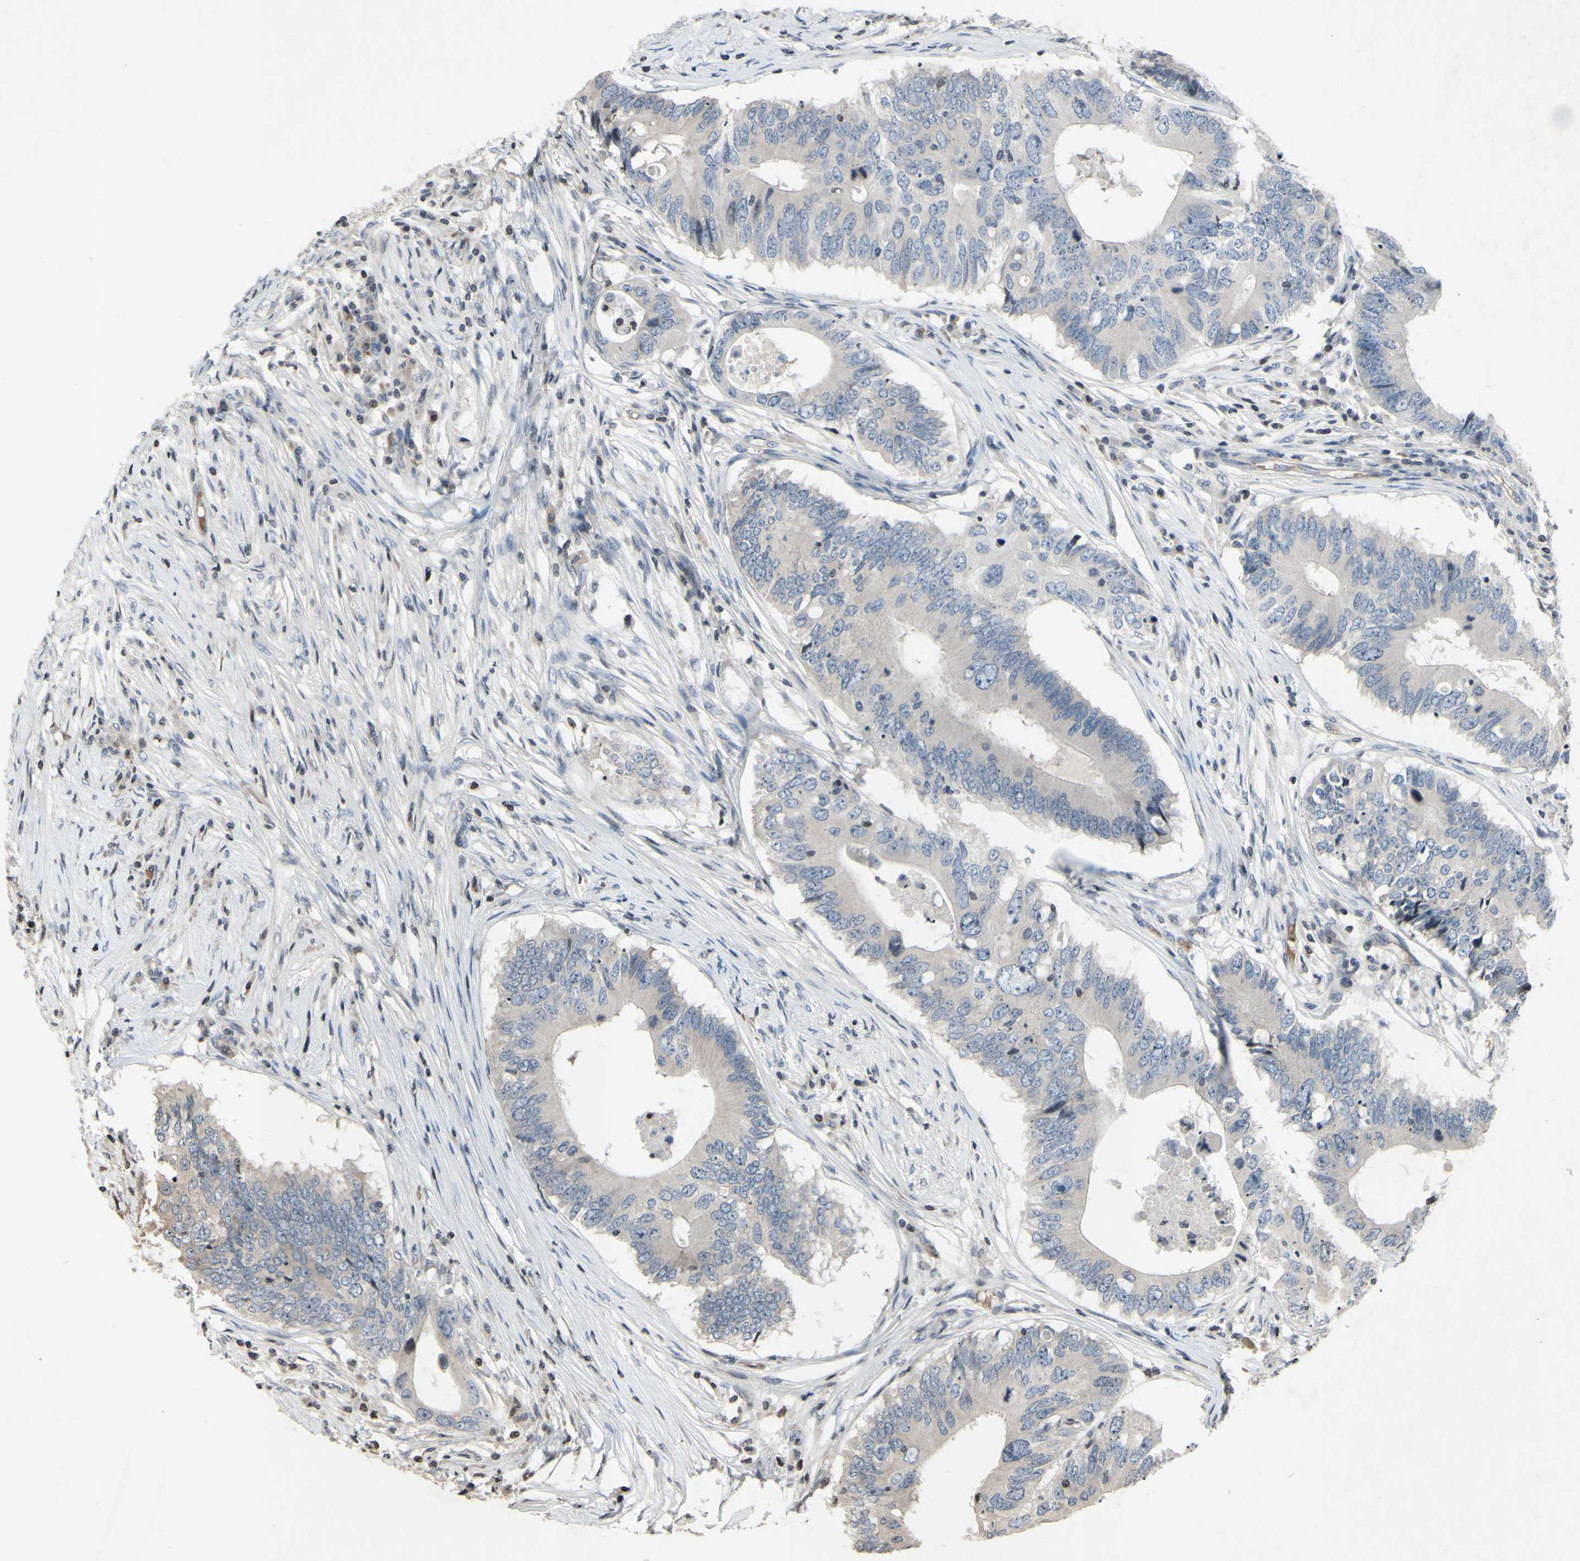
{"staining": {"intensity": "negative", "quantity": "none", "location": "none"}, "tissue": "colorectal cancer", "cell_type": "Tumor cells", "image_type": "cancer", "snomed": [{"axis": "morphology", "description": "Adenocarcinoma, NOS"}, {"axis": "topography", "description": "Colon"}], "caption": "Tumor cells are negative for protein expression in human colorectal cancer (adenocarcinoma).", "gene": "ARG1", "patient": {"sex": "male", "age": 71}}